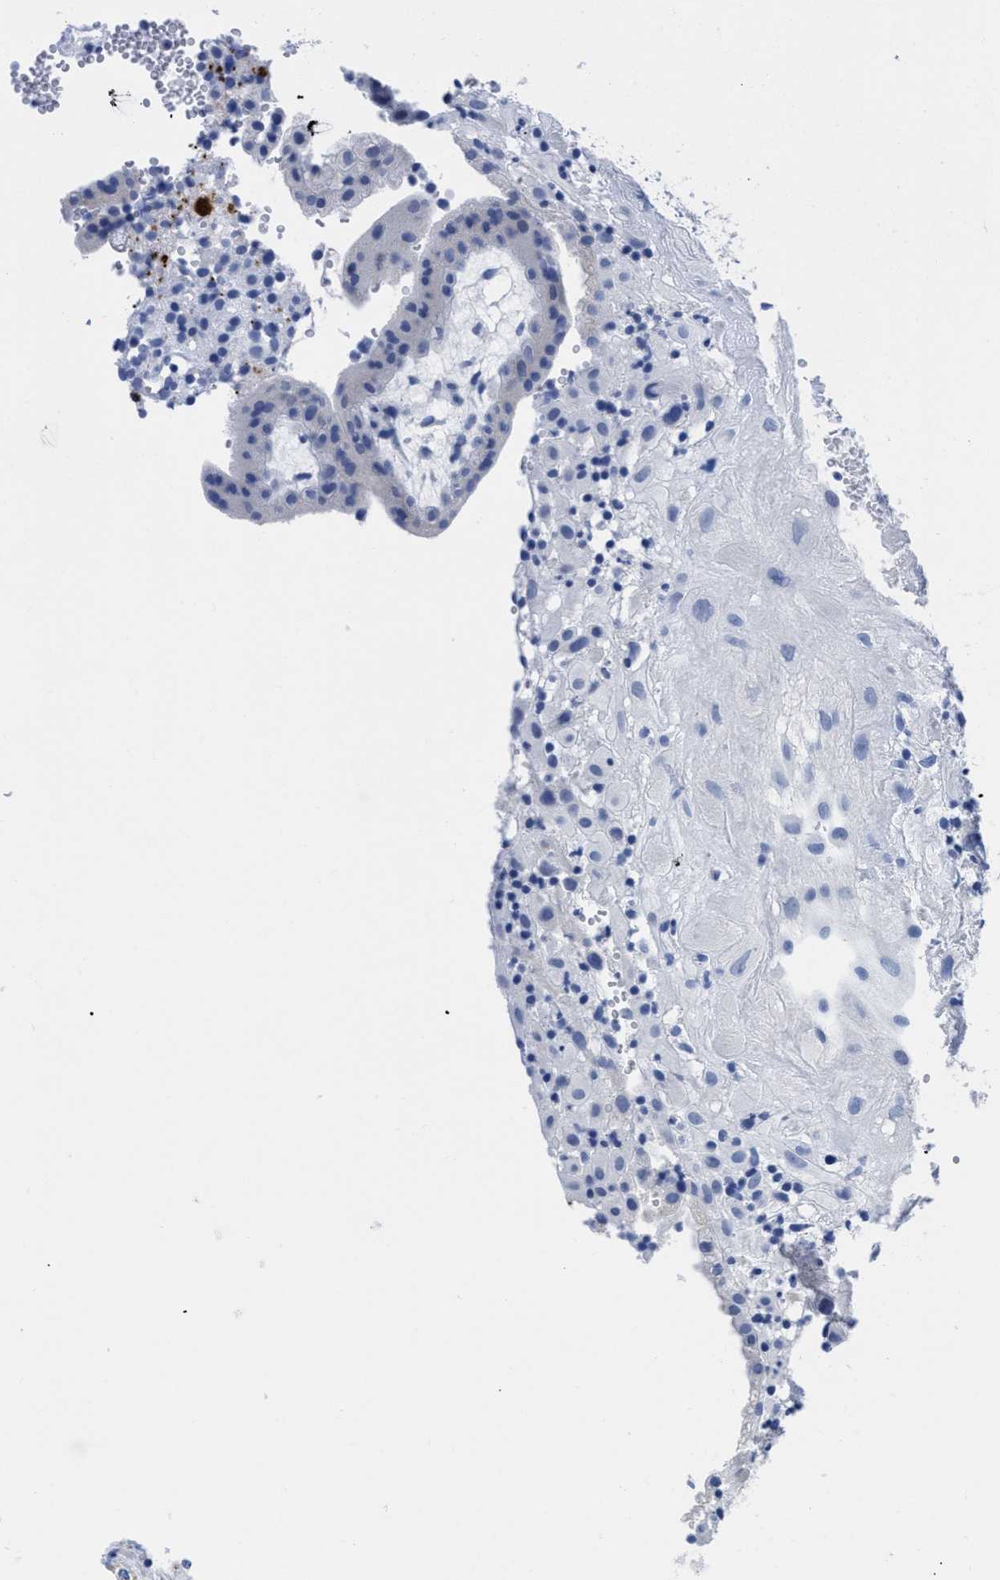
{"staining": {"intensity": "negative", "quantity": "none", "location": "none"}, "tissue": "placenta", "cell_type": "Decidual cells", "image_type": "normal", "snomed": [{"axis": "morphology", "description": "Normal tissue, NOS"}, {"axis": "topography", "description": "Placenta"}], "caption": "Micrograph shows no protein expression in decidual cells of benign placenta. (DAB immunohistochemistry (IHC) with hematoxylin counter stain).", "gene": "TREML1", "patient": {"sex": "female", "age": 18}}